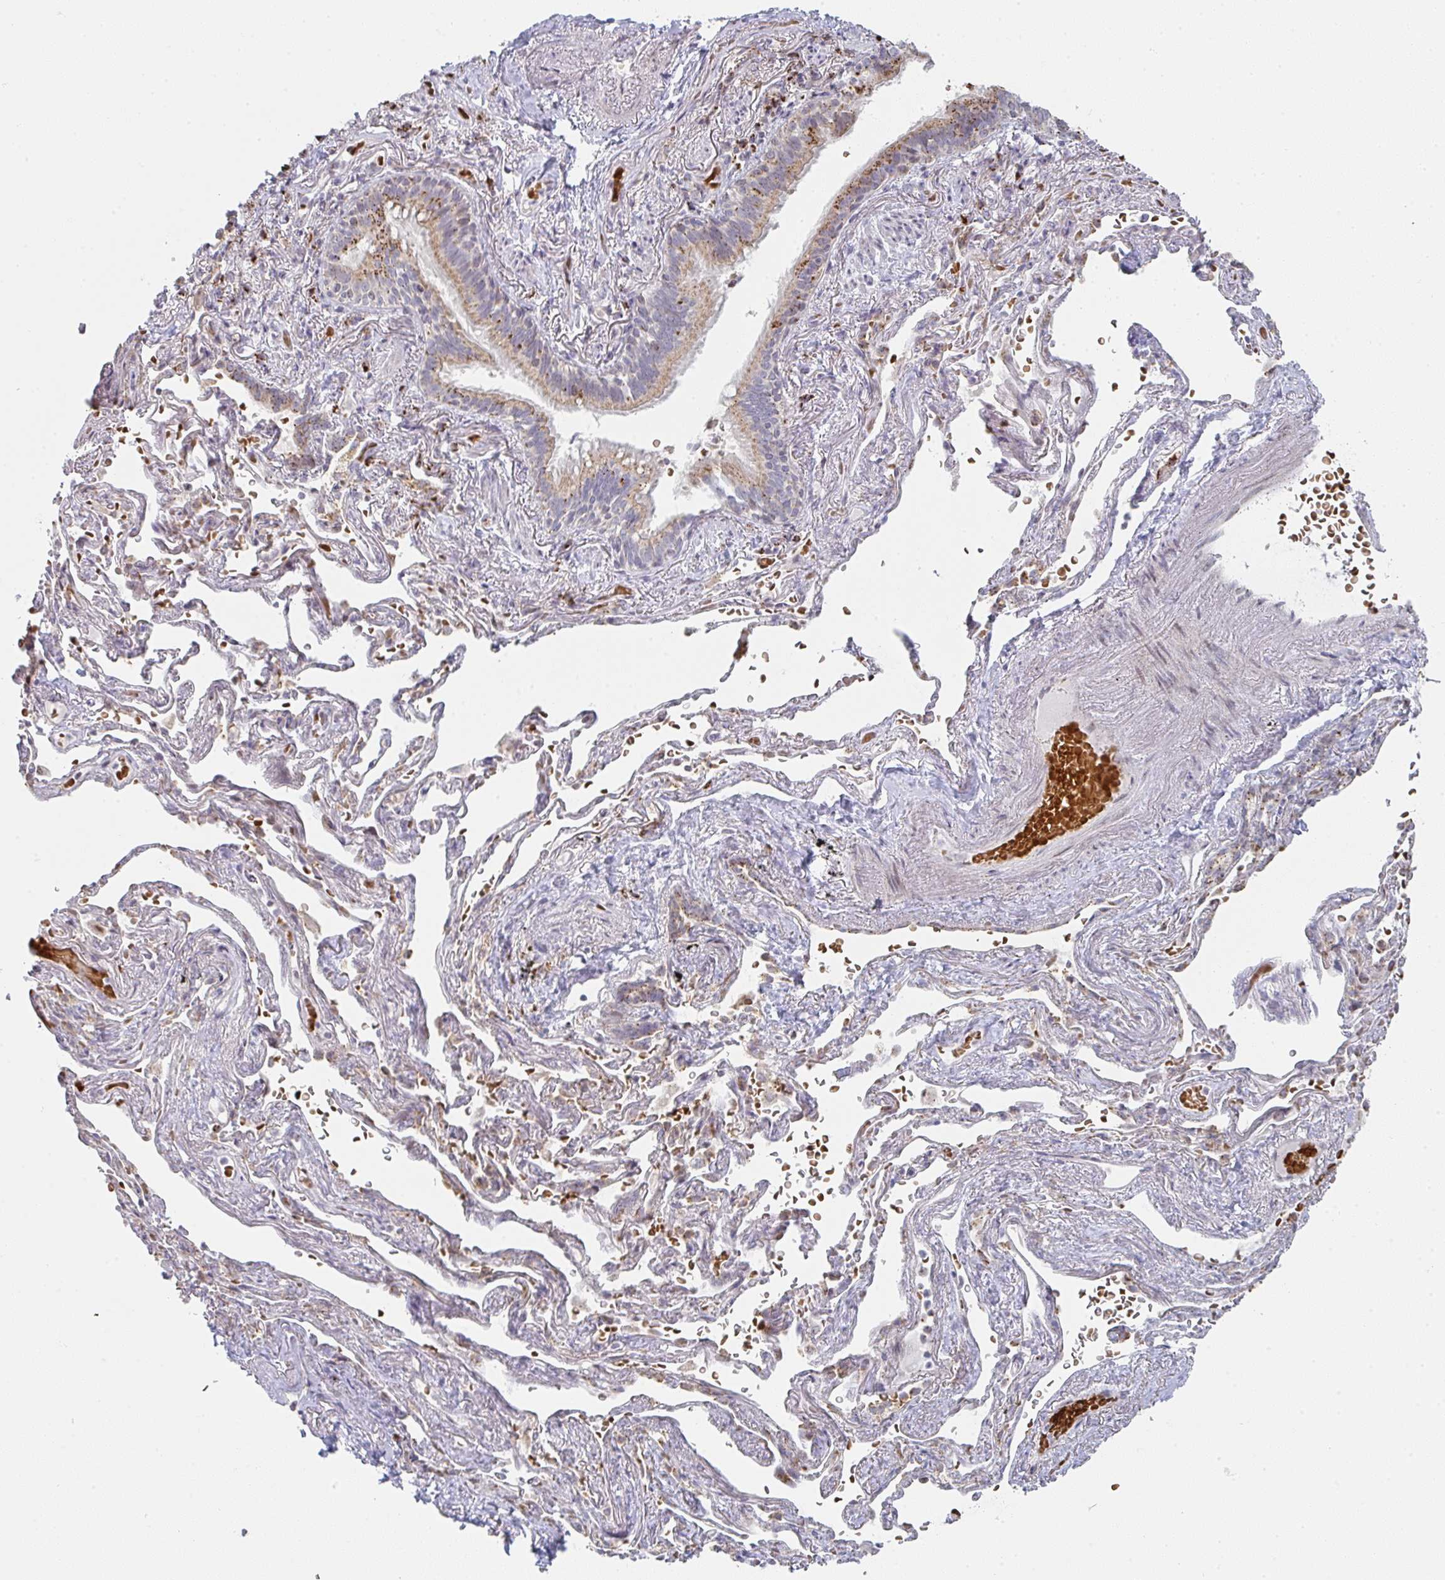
{"staining": {"intensity": "moderate", "quantity": "25%-75%", "location": "cytoplasmic/membranous"}, "tissue": "bronchus", "cell_type": "Respiratory epithelial cells", "image_type": "normal", "snomed": [{"axis": "morphology", "description": "Normal tissue, NOS"}, {"axis": "topography", "description": "Bronchus"}], "caption": "A high-resolution image shows immunohistochemistry (IHC) staining of normal bronchus, which demonstrates moderate cytoplasmic/membranous expression in approximately 25%-75% of respiratory epithelial cells.", "gene": "ZNF526", "patient": {"sex": "male", "age": 70}}